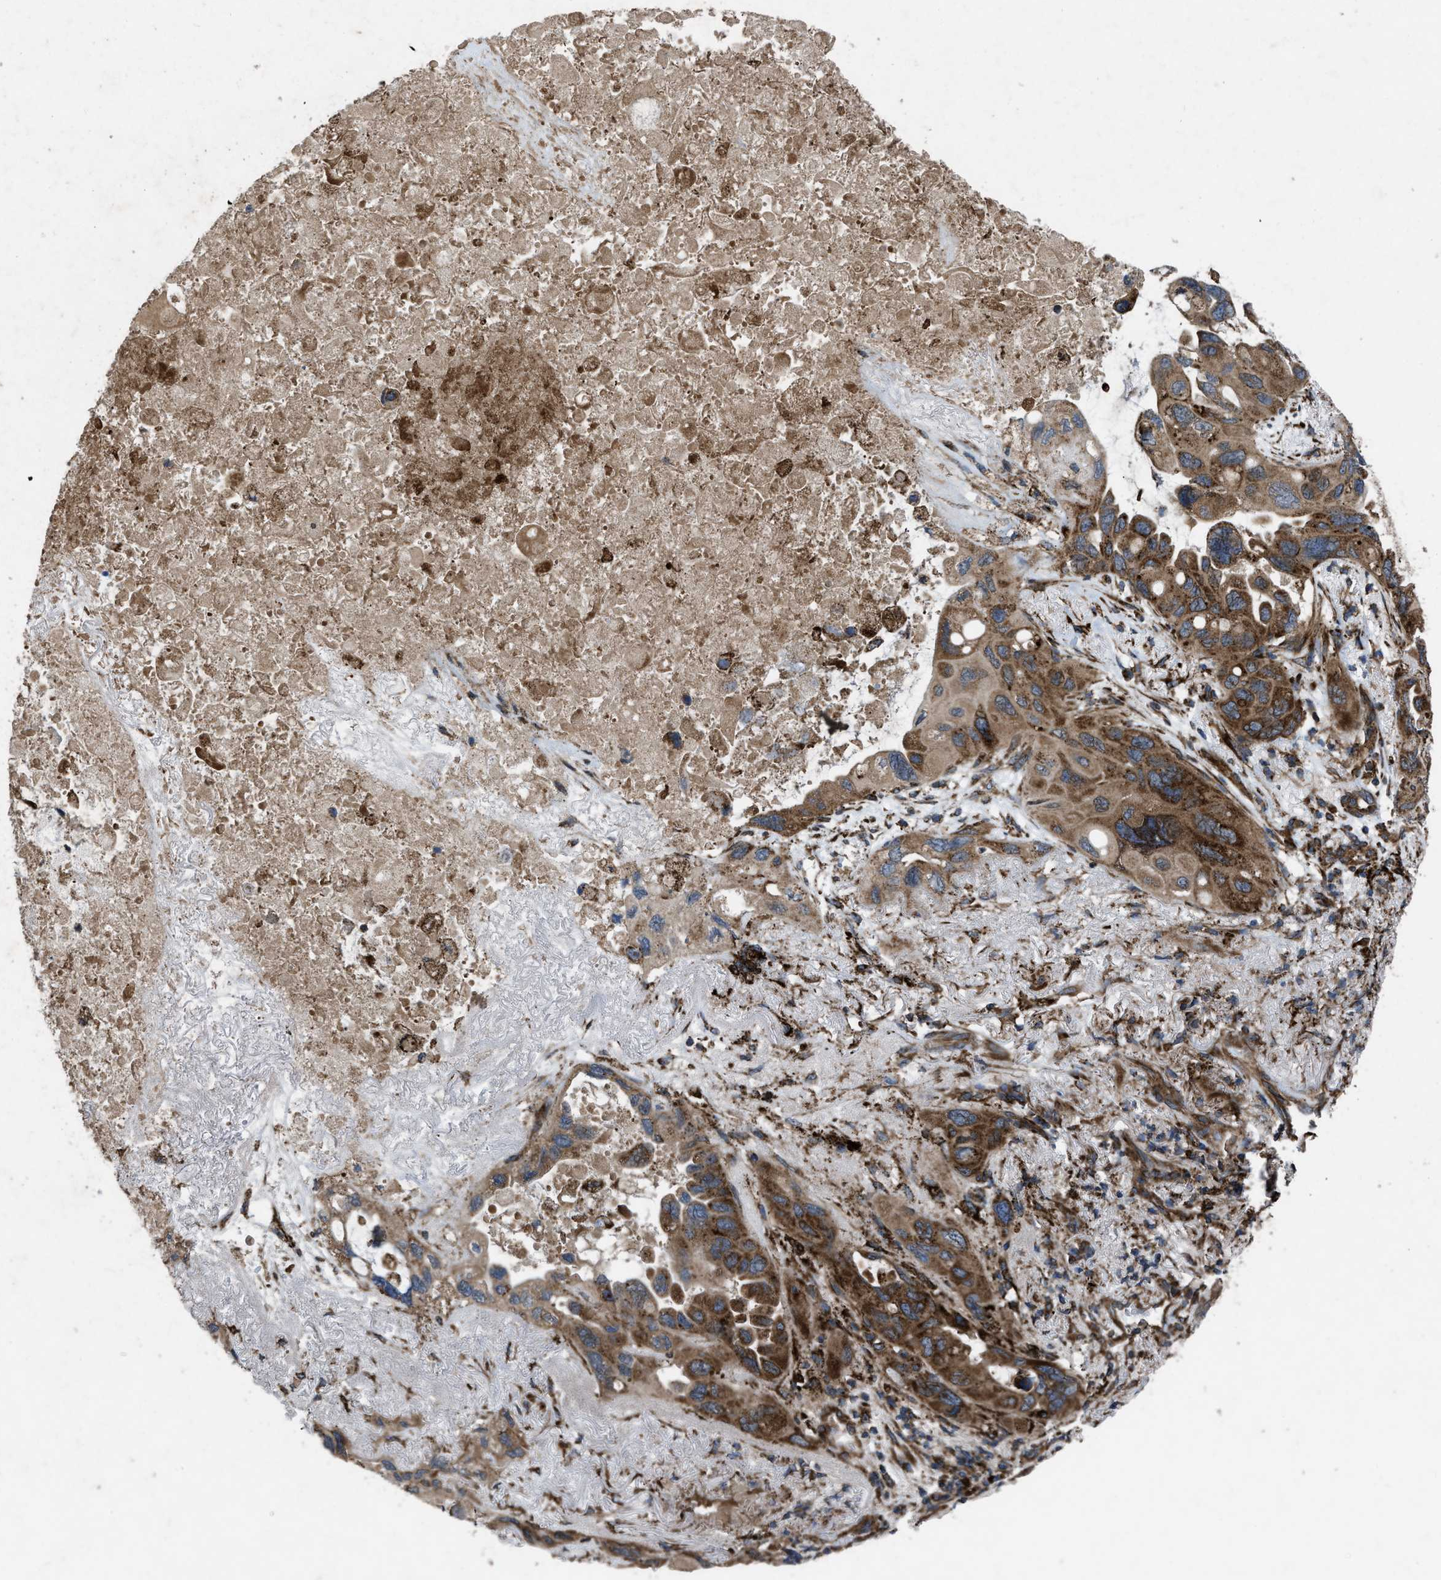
{"staining": {"intensity": "strong", "quantity": ">75%", "location": "cytoplasmic/membranous"}, "tissue": "lung cancer", "cell_type": "Tumor cells", "image_type": "cancer", "snomed": [{"axis": "morphology", "description": "Squamous cell carcinoma, NOS"}, {"axis": "topography", "description": "Lung"}], "caption": "This image displays IHC staining of lung cancer, with high strong cytoplasmic/membranous expression in about >75% of tumor cells.", "gene": "PER3", "patient": {"sex": "female", "age": 73}}